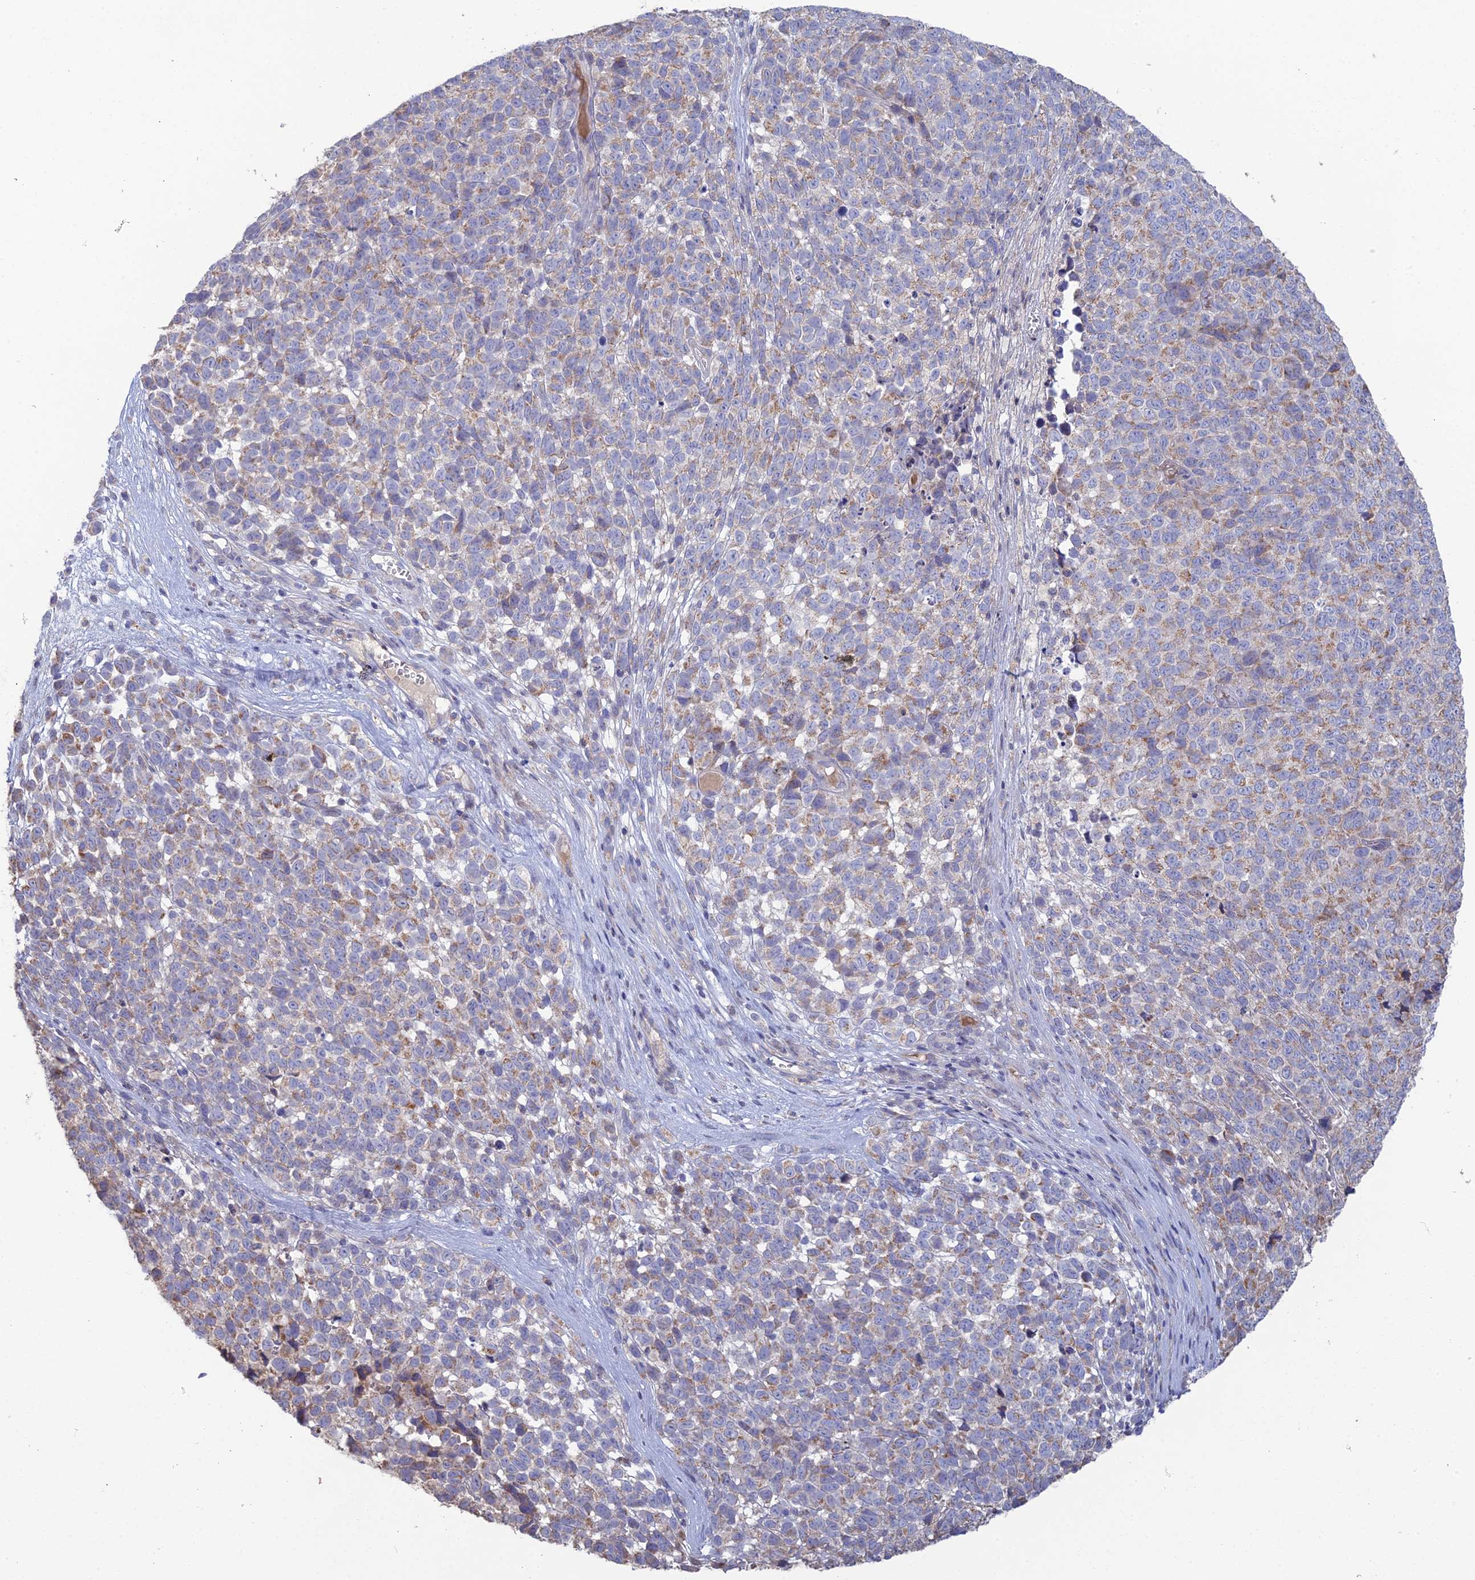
{"staining": {"intensity": "moderate", "quantity": "25%-75%", "location": "cytoplasmic/membranous"}, "tissue": "melanoma", "cell_type": "Tumor cells", "image_type": "cancer", "snomed": [{"axis": "morphology", "description": "Malignant melanoma, NOS"}, {"axis": "topography", "description": "Nose, NOS"}], "caption": "About 25%-75% of tumor cells in human malignant melanoma show moderate cytoplasmic/membranous protein staining as visualized by brown immunohistochemical staining.", "gene": "ARL16", "patient": {"sex": "female", "age": 48}}